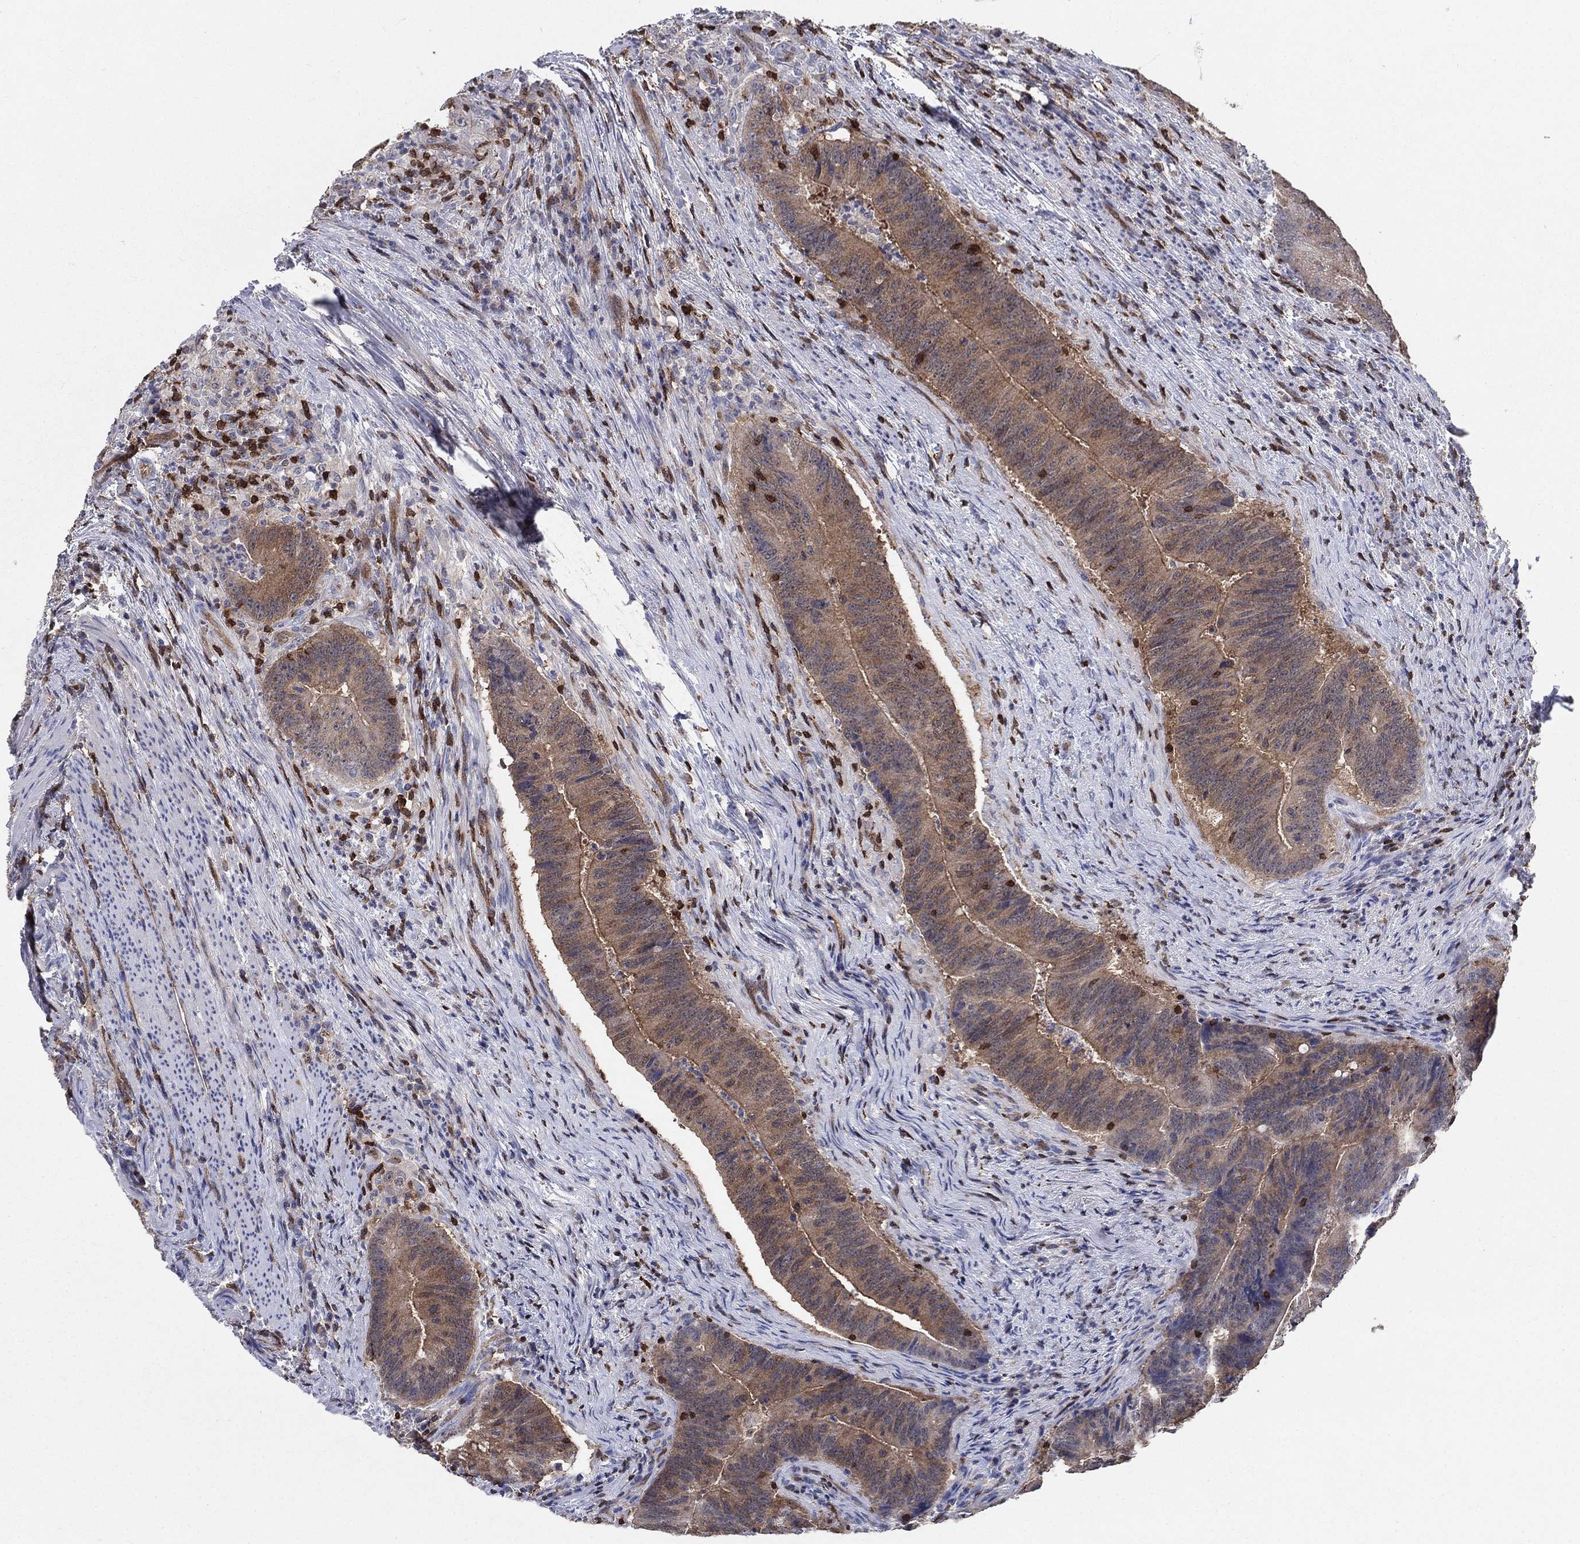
{"staining": {"intensity": "weak", "quantity": ">75%", "location": "cytoplasmic/membranous"}, "tissue": "colorectal cancer", "cell_type": "Tumor cells", "image_type": "cancer", "snomed": [{"axis": "morphology", "description": "Adenocarcinoma, NOS"}, {"axis": "topography", "description": "Colon"}], "caption": "A brown stain highlights weak cytoplasmic/membranous staining of a protein in colorectal cancer (adenocarcinoma) tumor cells.", "gene": "AGFG2", "patient": {"sex": "female", "age": 87}}